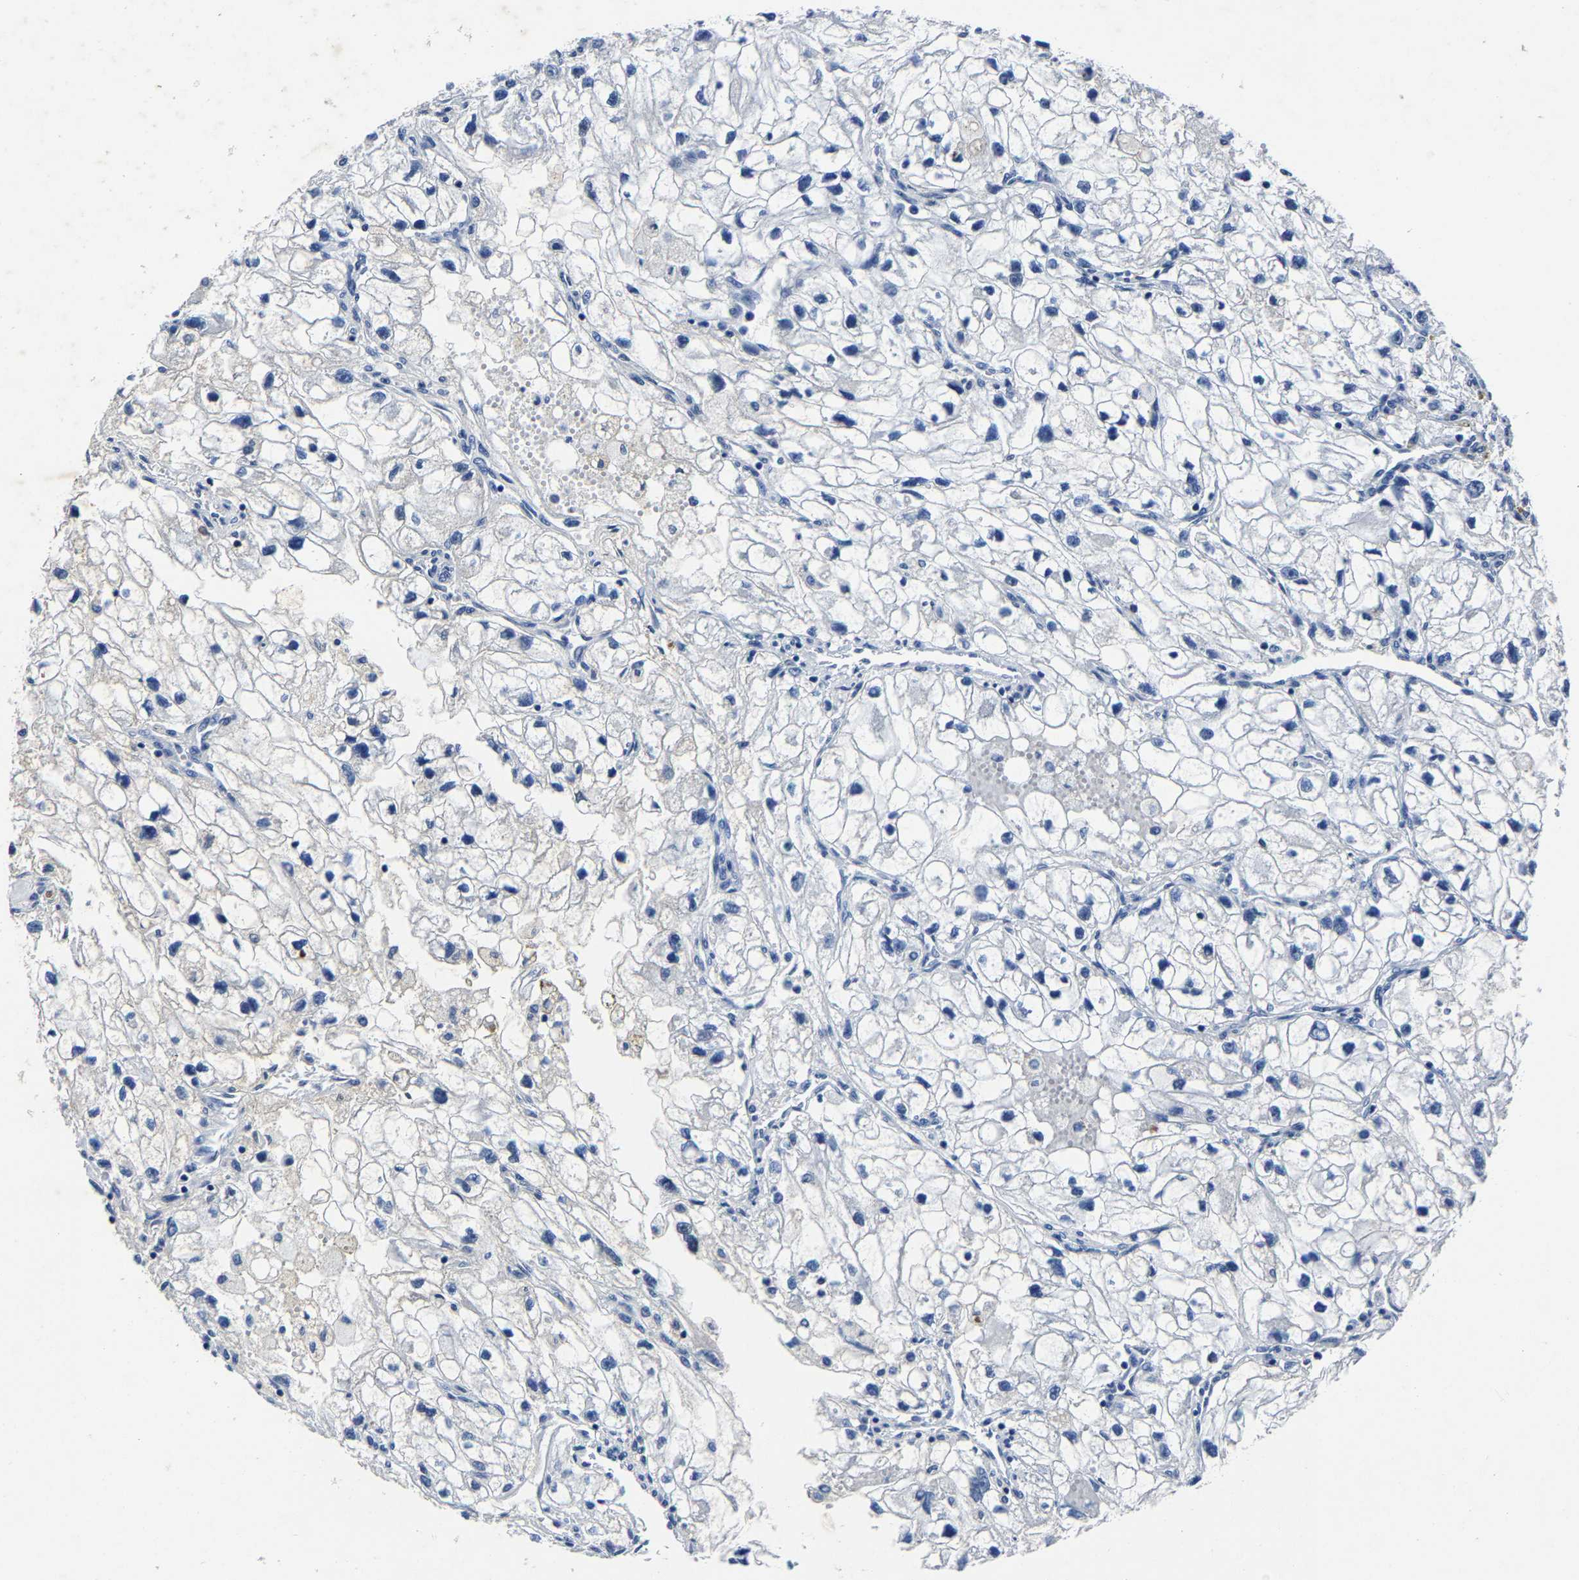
{"staining": {"intensity": "negative", "quantity": "none", "location": "none"}, "tissue": "renal cancer", "cell_type": "Tumor cells", "image_type": "cancer", "snomed": [{"axis": "morphology", "description": "Adenocarcinoma, NOS"}, {"axis": "topography", "description": "Kidney"}], "caption": "DAB (3,3'-diaminobenzidine) immunohistochemical staining of renal cancer (adenocarcinoma) displays no significant staining in tumor cells. (Brightfield microscopy of DAB (3,3'-diaminobenzidine) immunohistochemistry at high magnification).", "gene": "RBM45", "patient": {"sex": "female", "age": 70}}